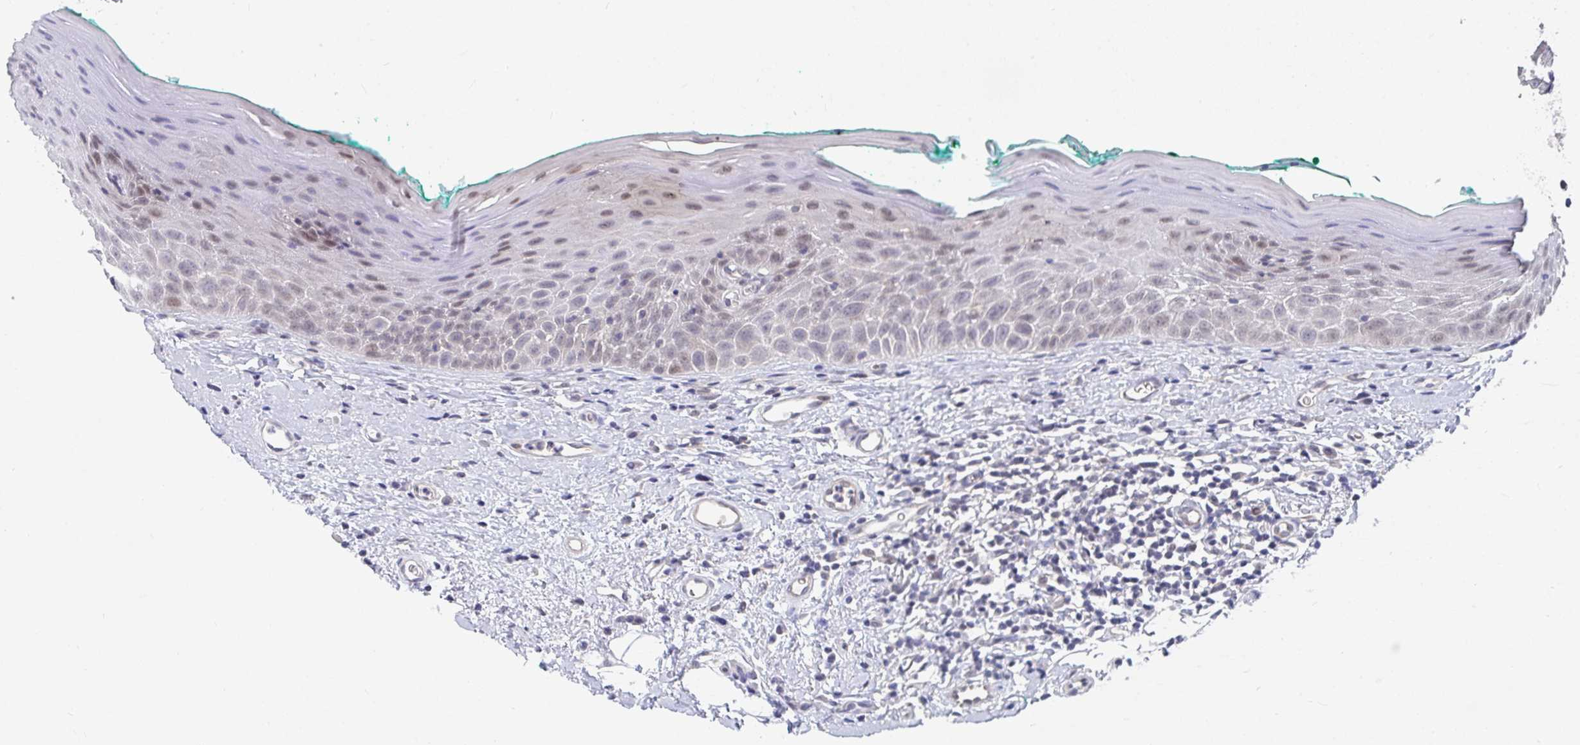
{"staining": {"intensity": "weak", "quantity": "<25%", "location": "nuclear"}, "tissue": "oral mucosa", "cell_type": "Squamous epithelial cells", "image_type": "normal", "snomed": [{"axis": "morphology", "description": "Normal tissue, NOS"}, {"axis": "topography", "description": "Oral tissue"}, {"axis": "topography", "description": "Tounge, NOS"}], "caption": "Protein analysis of normal oral mucosa shows no significant staining in squamous epithelial cells.", "gene": "FAM156A", "patient": {"sex": "male", "age": 83}}